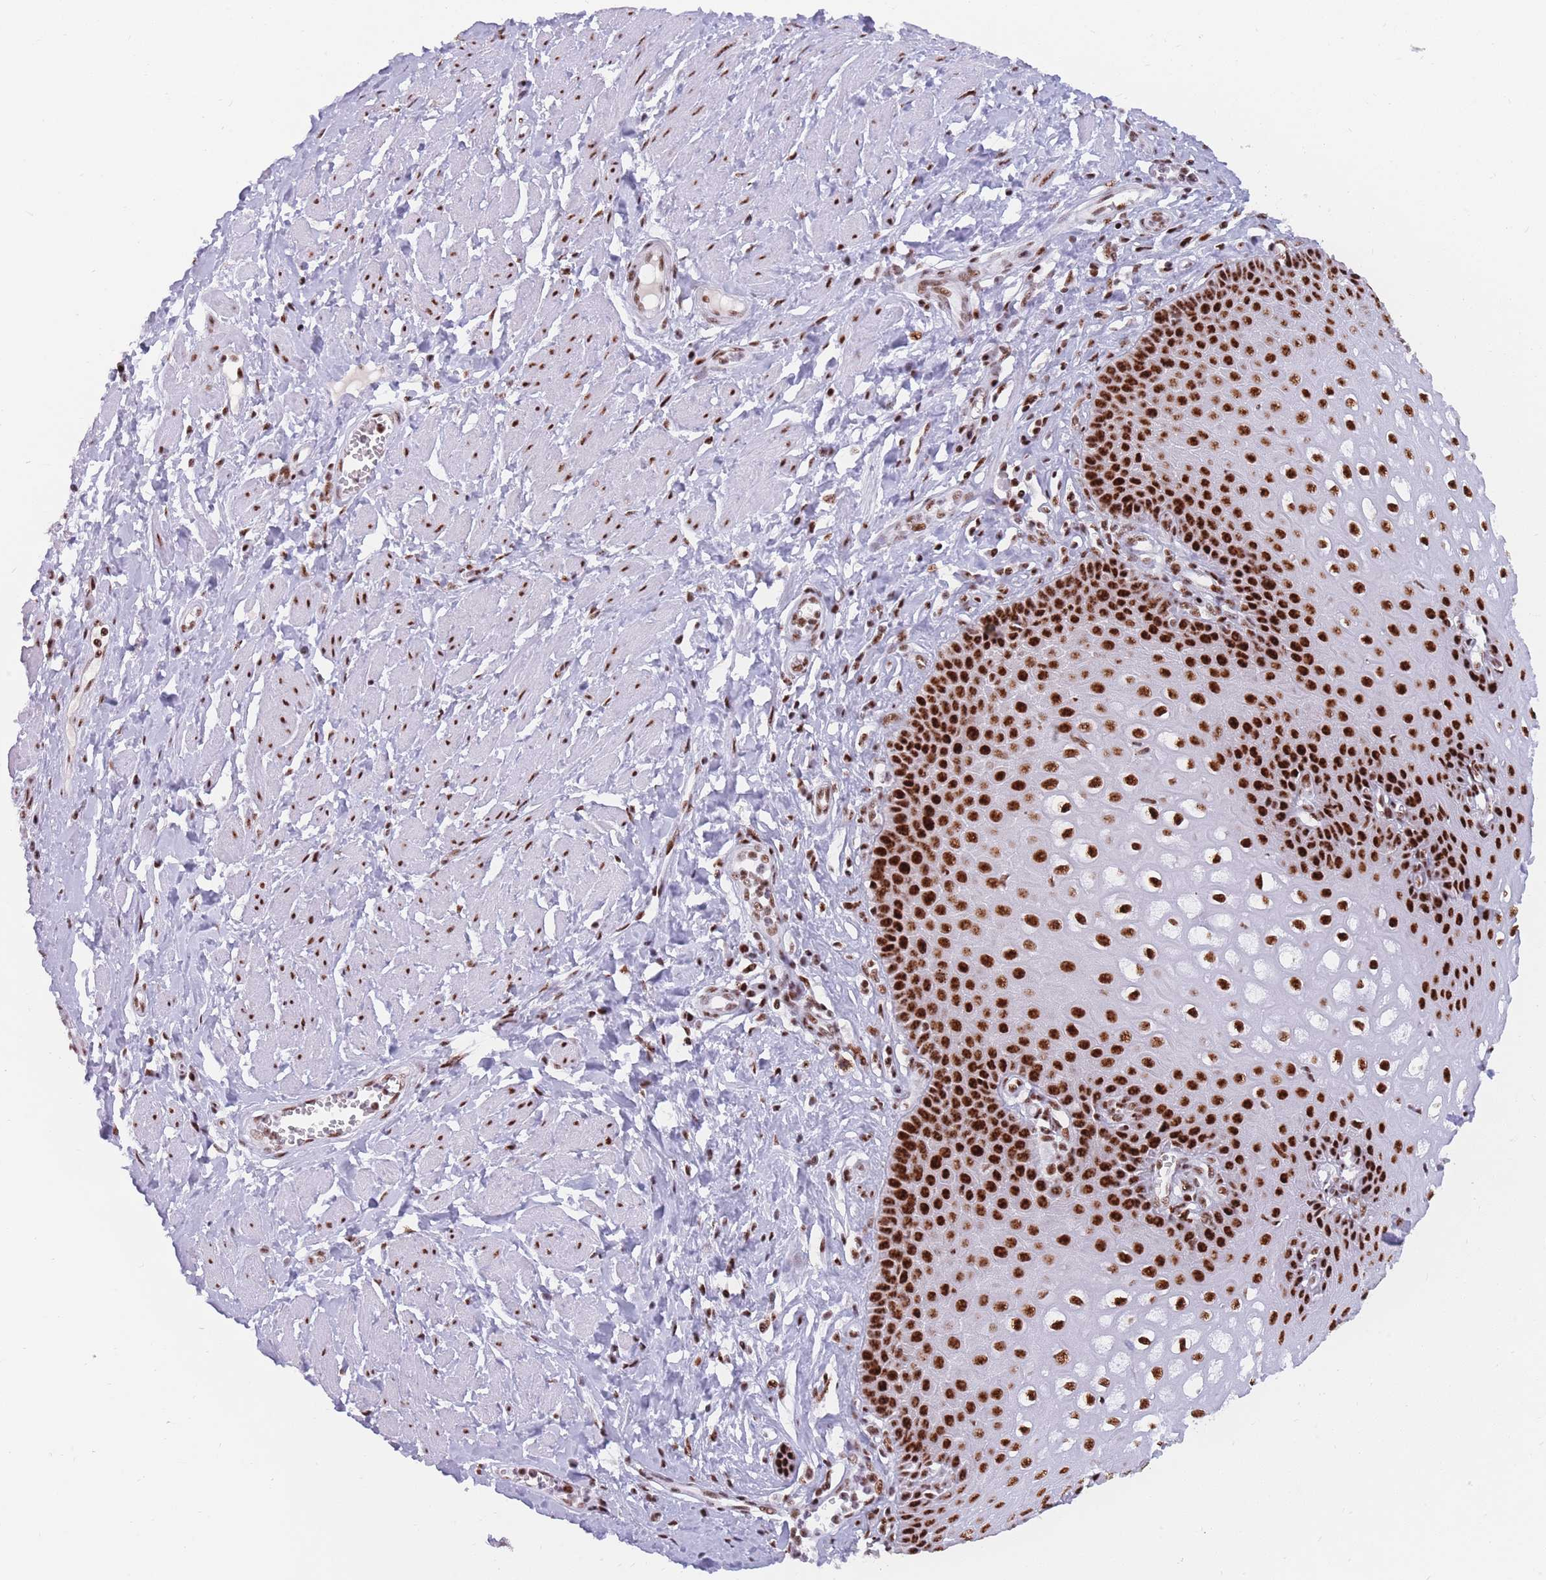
{"staining": {"intensity": "strong", "quantity": ">75%", "location": "nuclear"}, "tissue": "esophagus", "cell_type": "Squamous epithelial cells", "image_type": "normal", "snomed": [{"axis": "morphology", "description": "Normal tissue, NOS"}, {"axis": "topography", "description": "Esophagus"}], "caption": "Benign esophagus was stained to show a protein in brown. There is high levels of strong nuclear expression in approximately >75% of squamous epithelial cells. (Stains: DAB in brown, nuclei in blue, Microscopy: brightfield microscopy at high magnification).", "gene": "TMEM35B", "patient": {"sex": "male", "age": 67}}